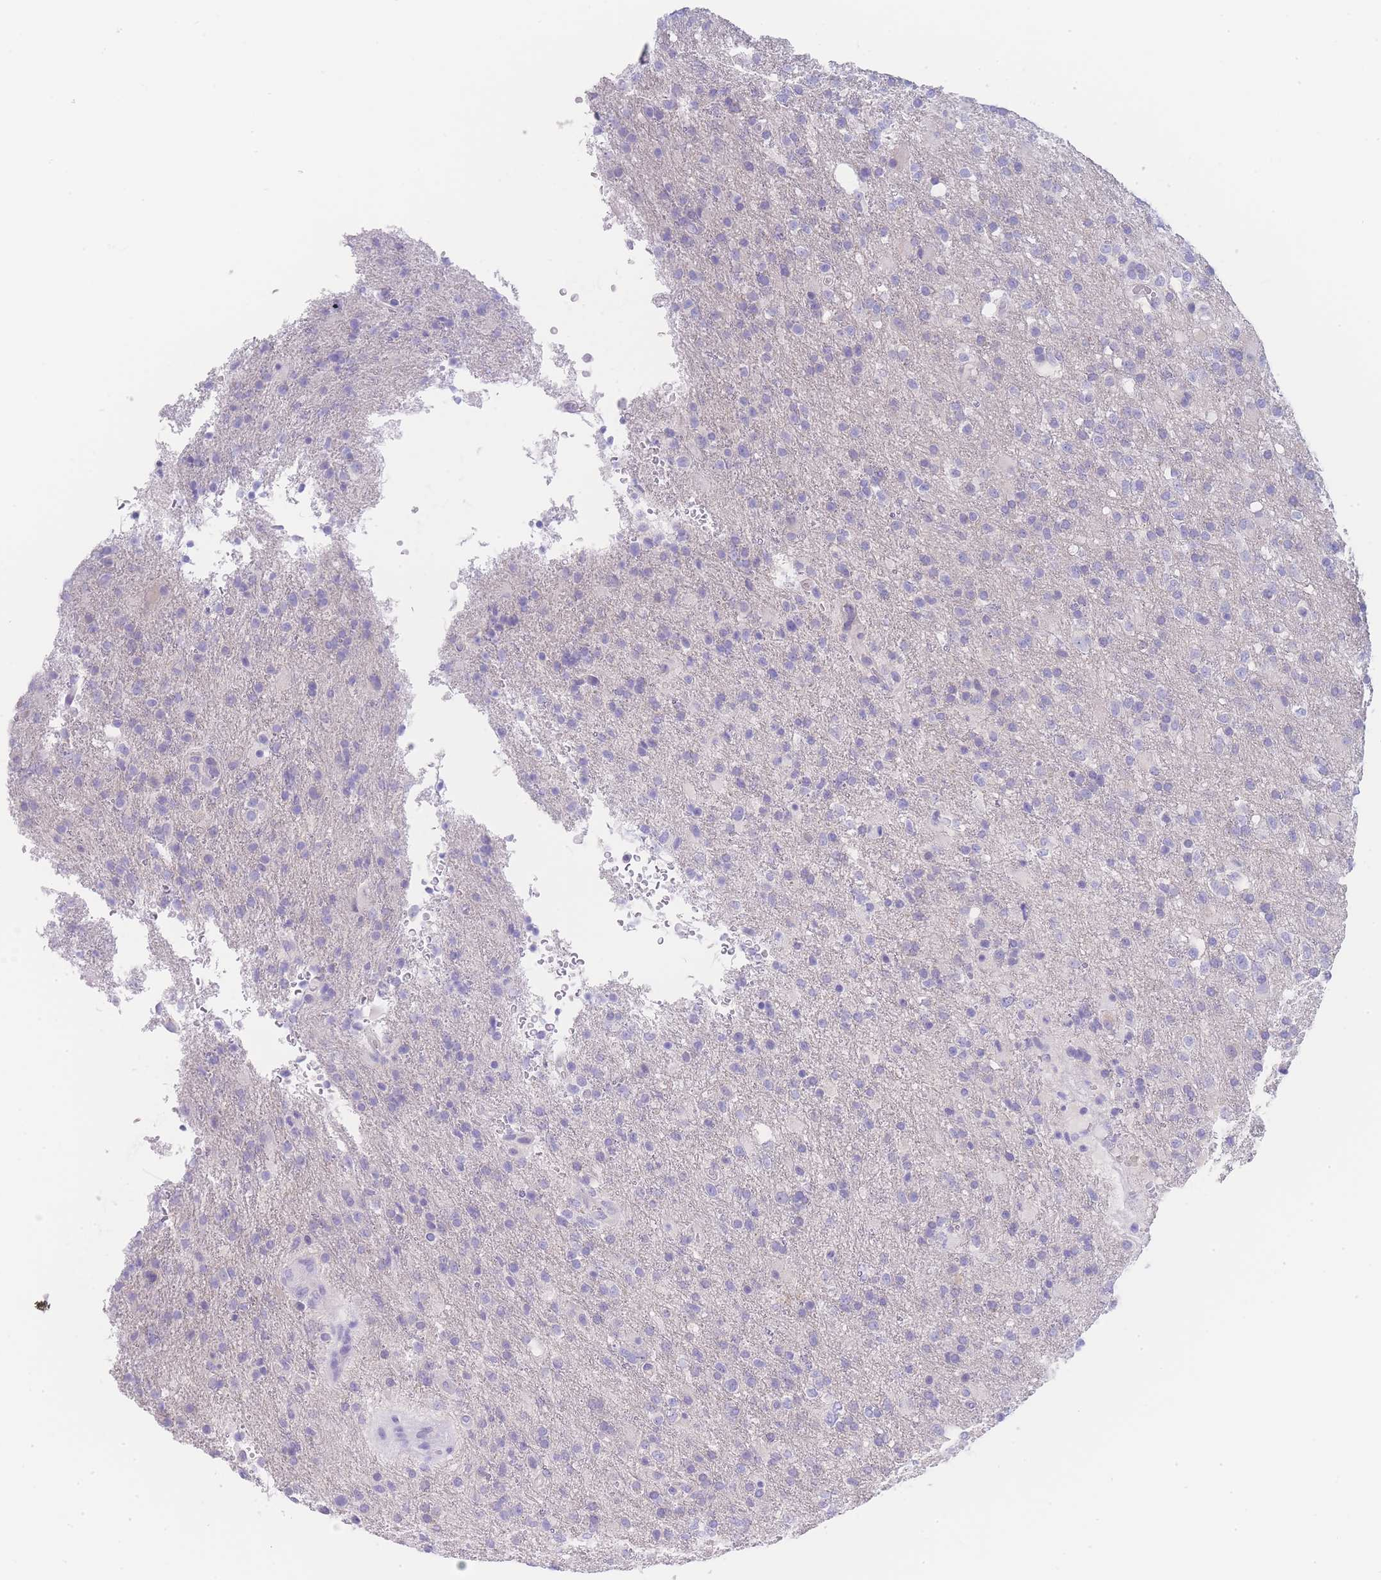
{"staining": {"intensity": "negative", "quantity": "none", "location": "none"}, "tissue": "glioma", "cell_type": "Tumor cells", "image_type": "cancer", "snomed": [{"axis": "morphology", "description": "Glioma, malignant, High grade"}, {"axis": "topography", "description": "Brain"}], "caption": "A high-resolution photomicrograph shows immunohistochemistry staining of glioma, which displays no significant staining in tumor cells.", "gene": "LZTFL1", "patient": {"sex": "female", "age": 74}}